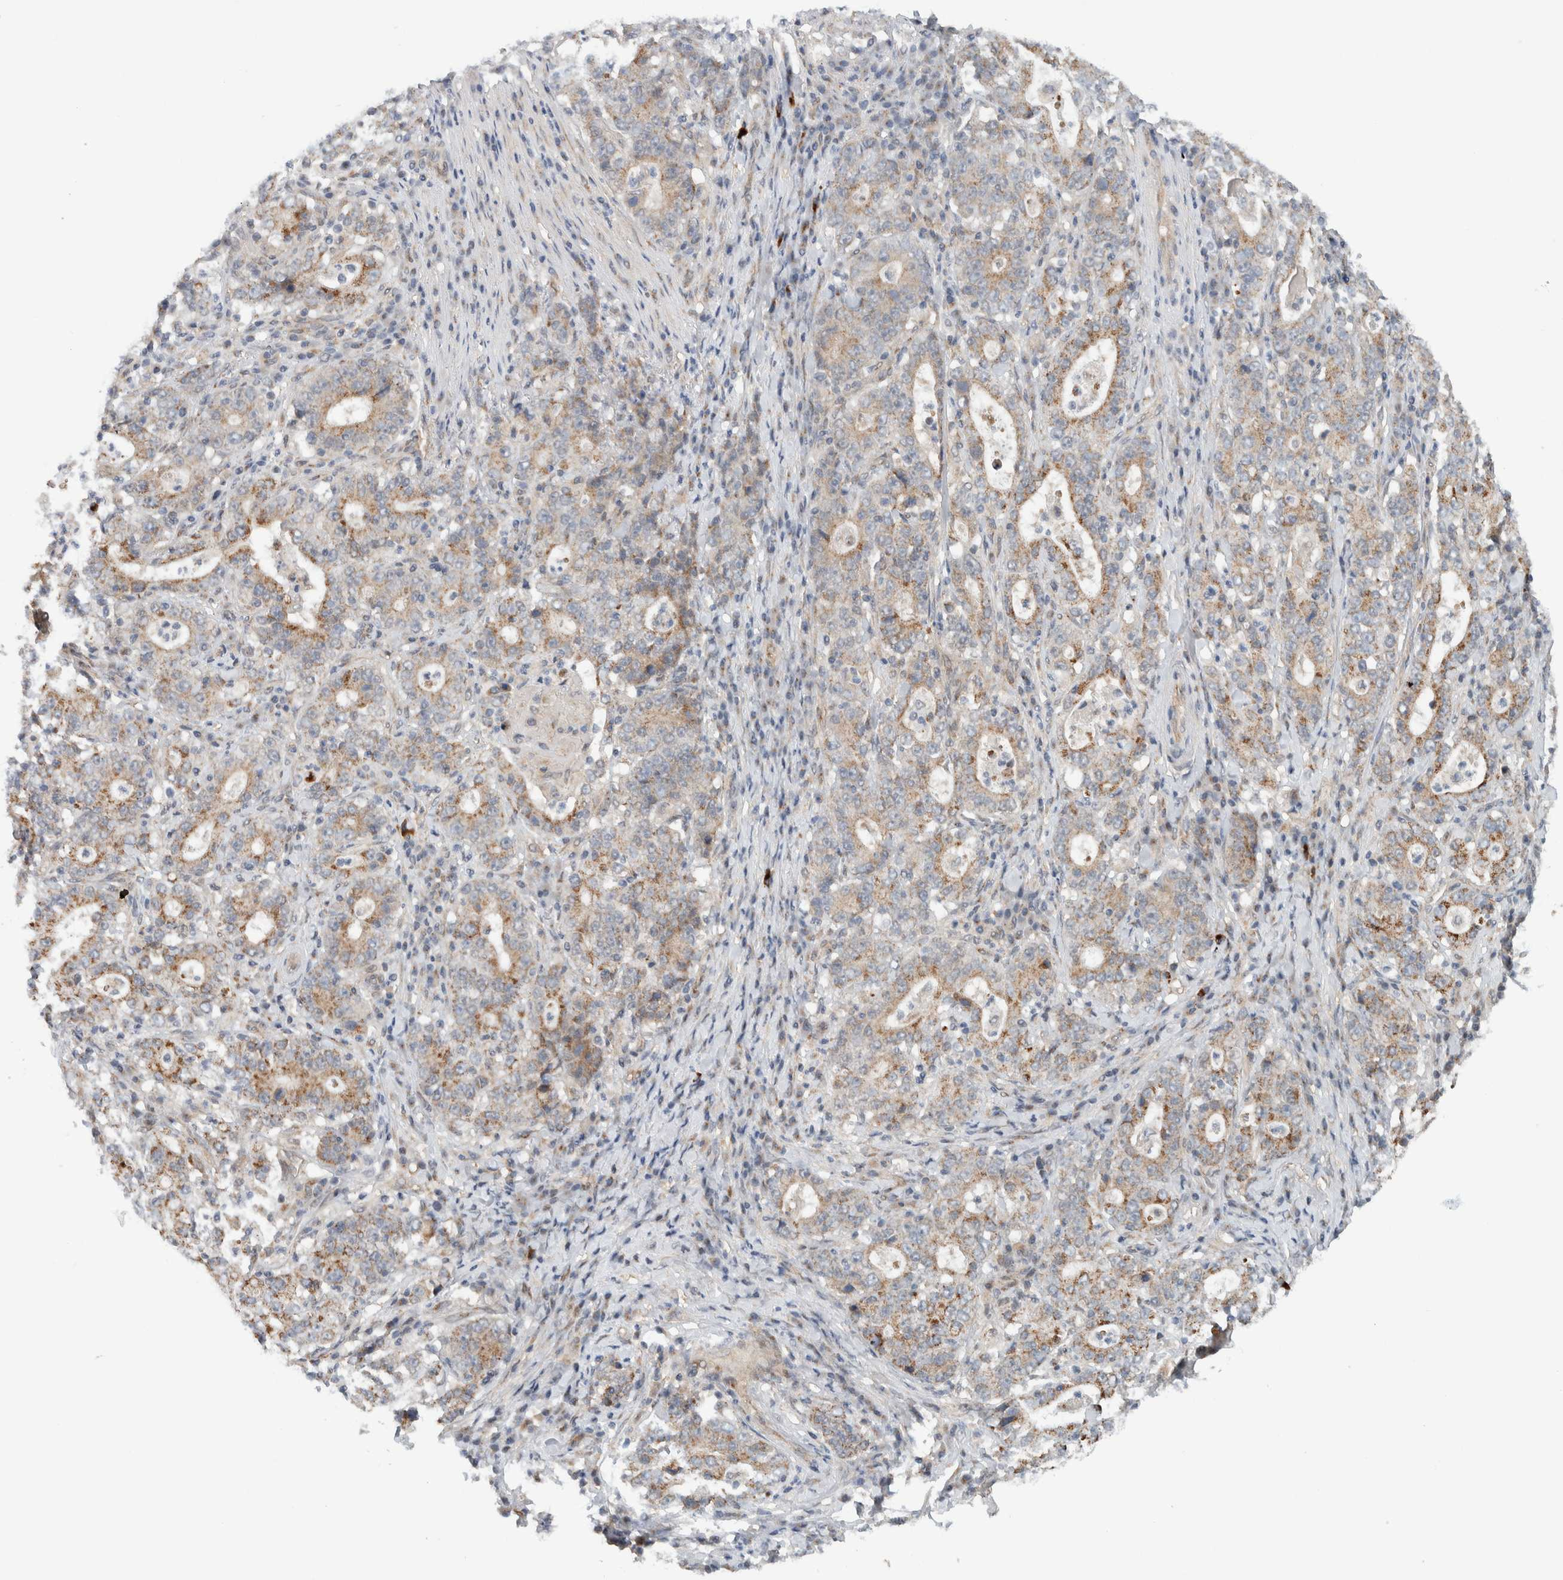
{"staining": {"intensity": "moderate", "quantity": "25%-75%", "location": "cytoplasmic/membranous"}, "tissue": "stomach cancer", "cell_type": "Tumor cells", "image_type": "cancer", "snomed": [{"axis": "morphology", "description": "Normal tissue, NOS"}, {"axis": "morphology", "description": "Adenocarcinoma, NOS"}, {"axis": "topography", "description": "Stomach, upper"}, {"axis": "topography", "description": "Stomach"}], "caption": "The micrograph demonstrates a brown stain indicating the presence of a protein in the cytoplasmic/membranous of tumor cells in stomach adenocarcinoma.", "gene": "RERE", "patient": {"sex": "male", "age": 59}}